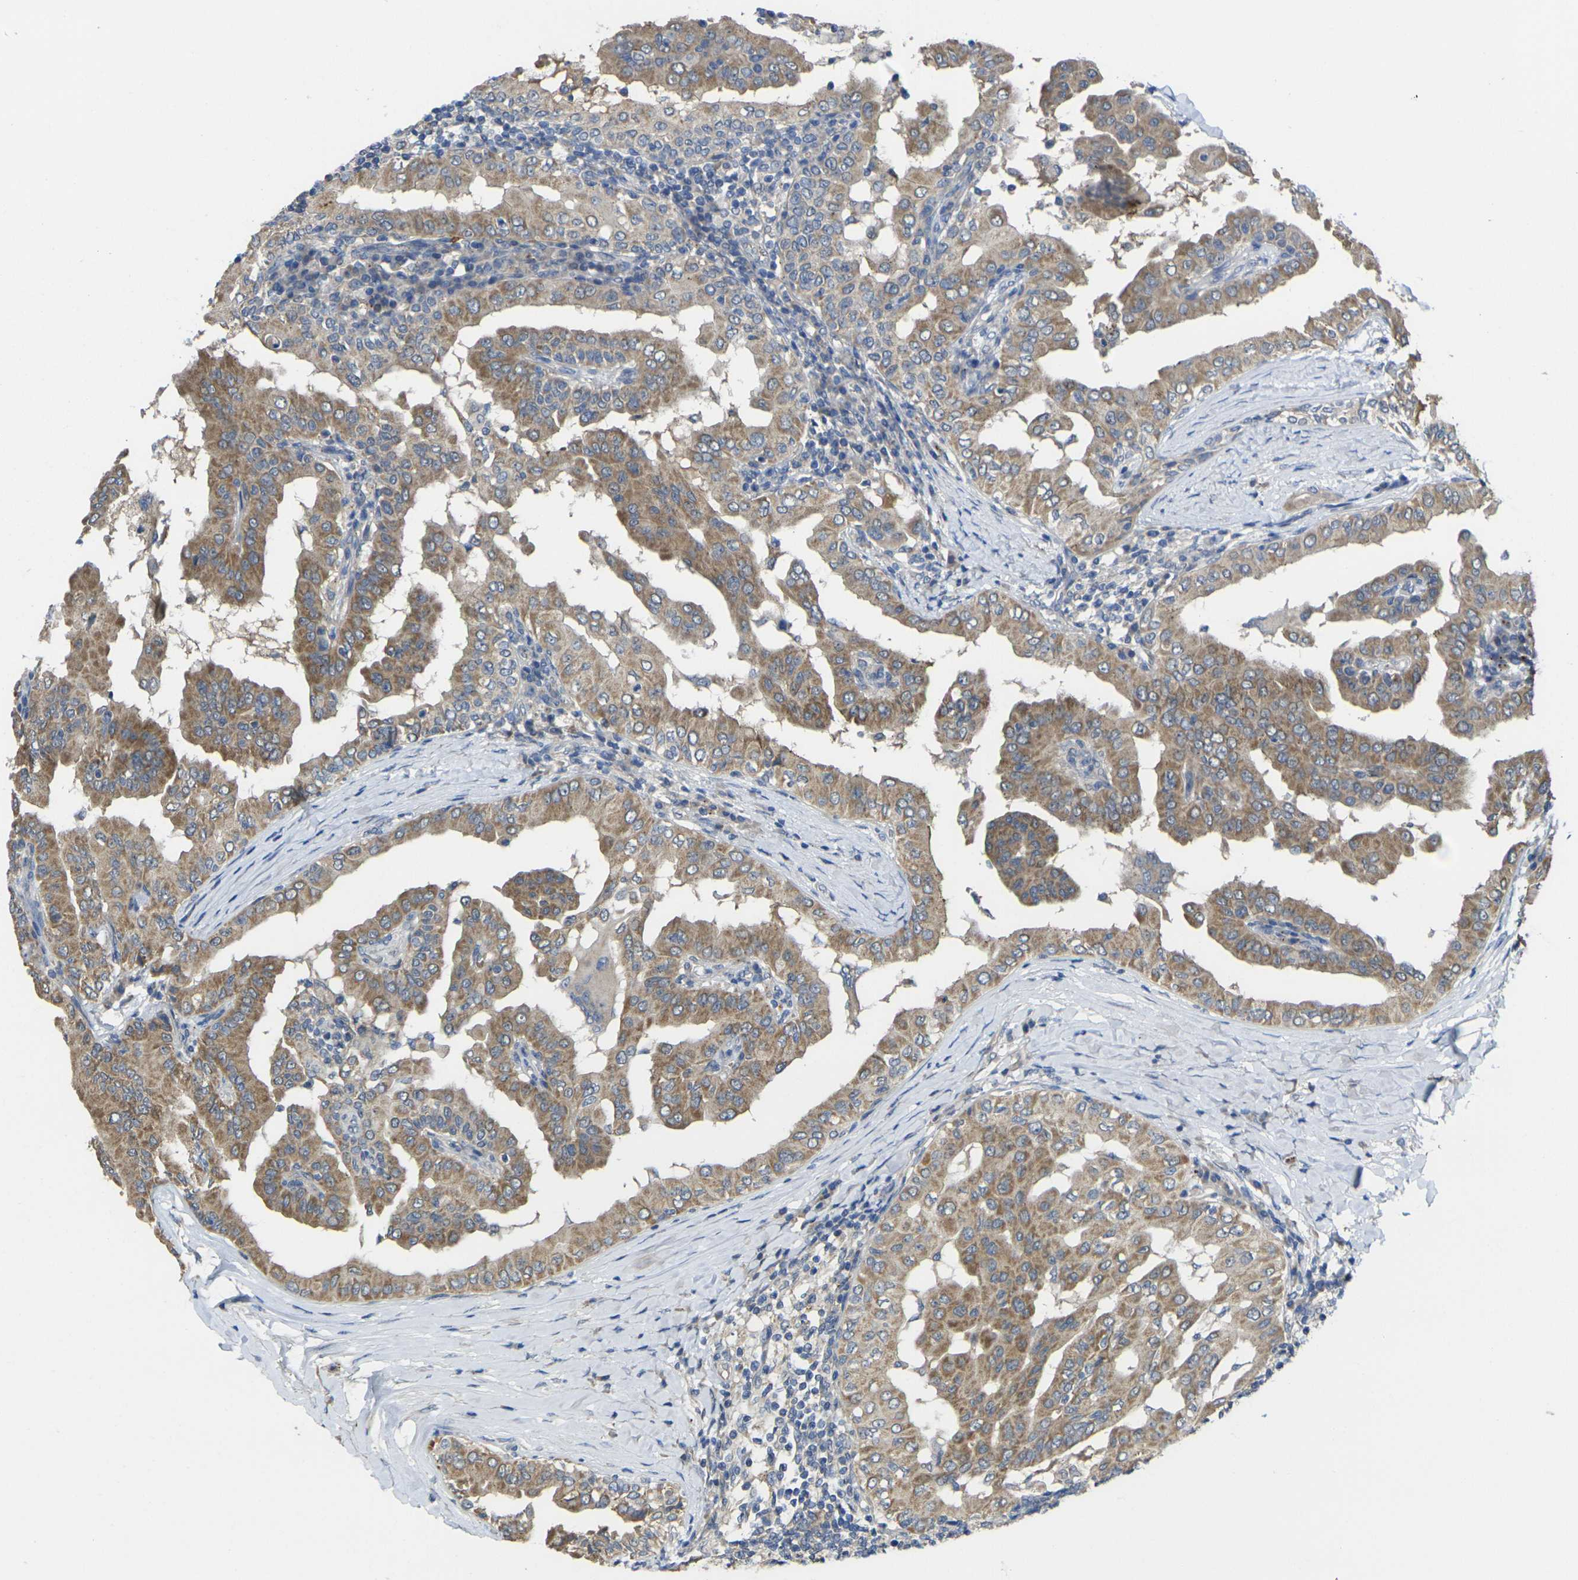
{"staining": {"intensity": "moderate", "quantity": ">75%", "location": "cytoplasmic/membranous"}, "tissue": "thyroid cancer", "cell_type": "Tumor cells", "image_type": "cancer", "snomed": [{"axis": "morphology", "description": "Papillary adenocarcinoma, NOS"}, {"axis": "topography", "description": "Thyroid gland"}], "caption": "About >75% of tumor cells in papillary adenocarcinoma (thyroid) display moderate cytoplasmic/membranous protein positivity as visualized by brown immunohistochemical staining.", "gene": "GNA12", "patient": {"sex": "male", "age": 33}}